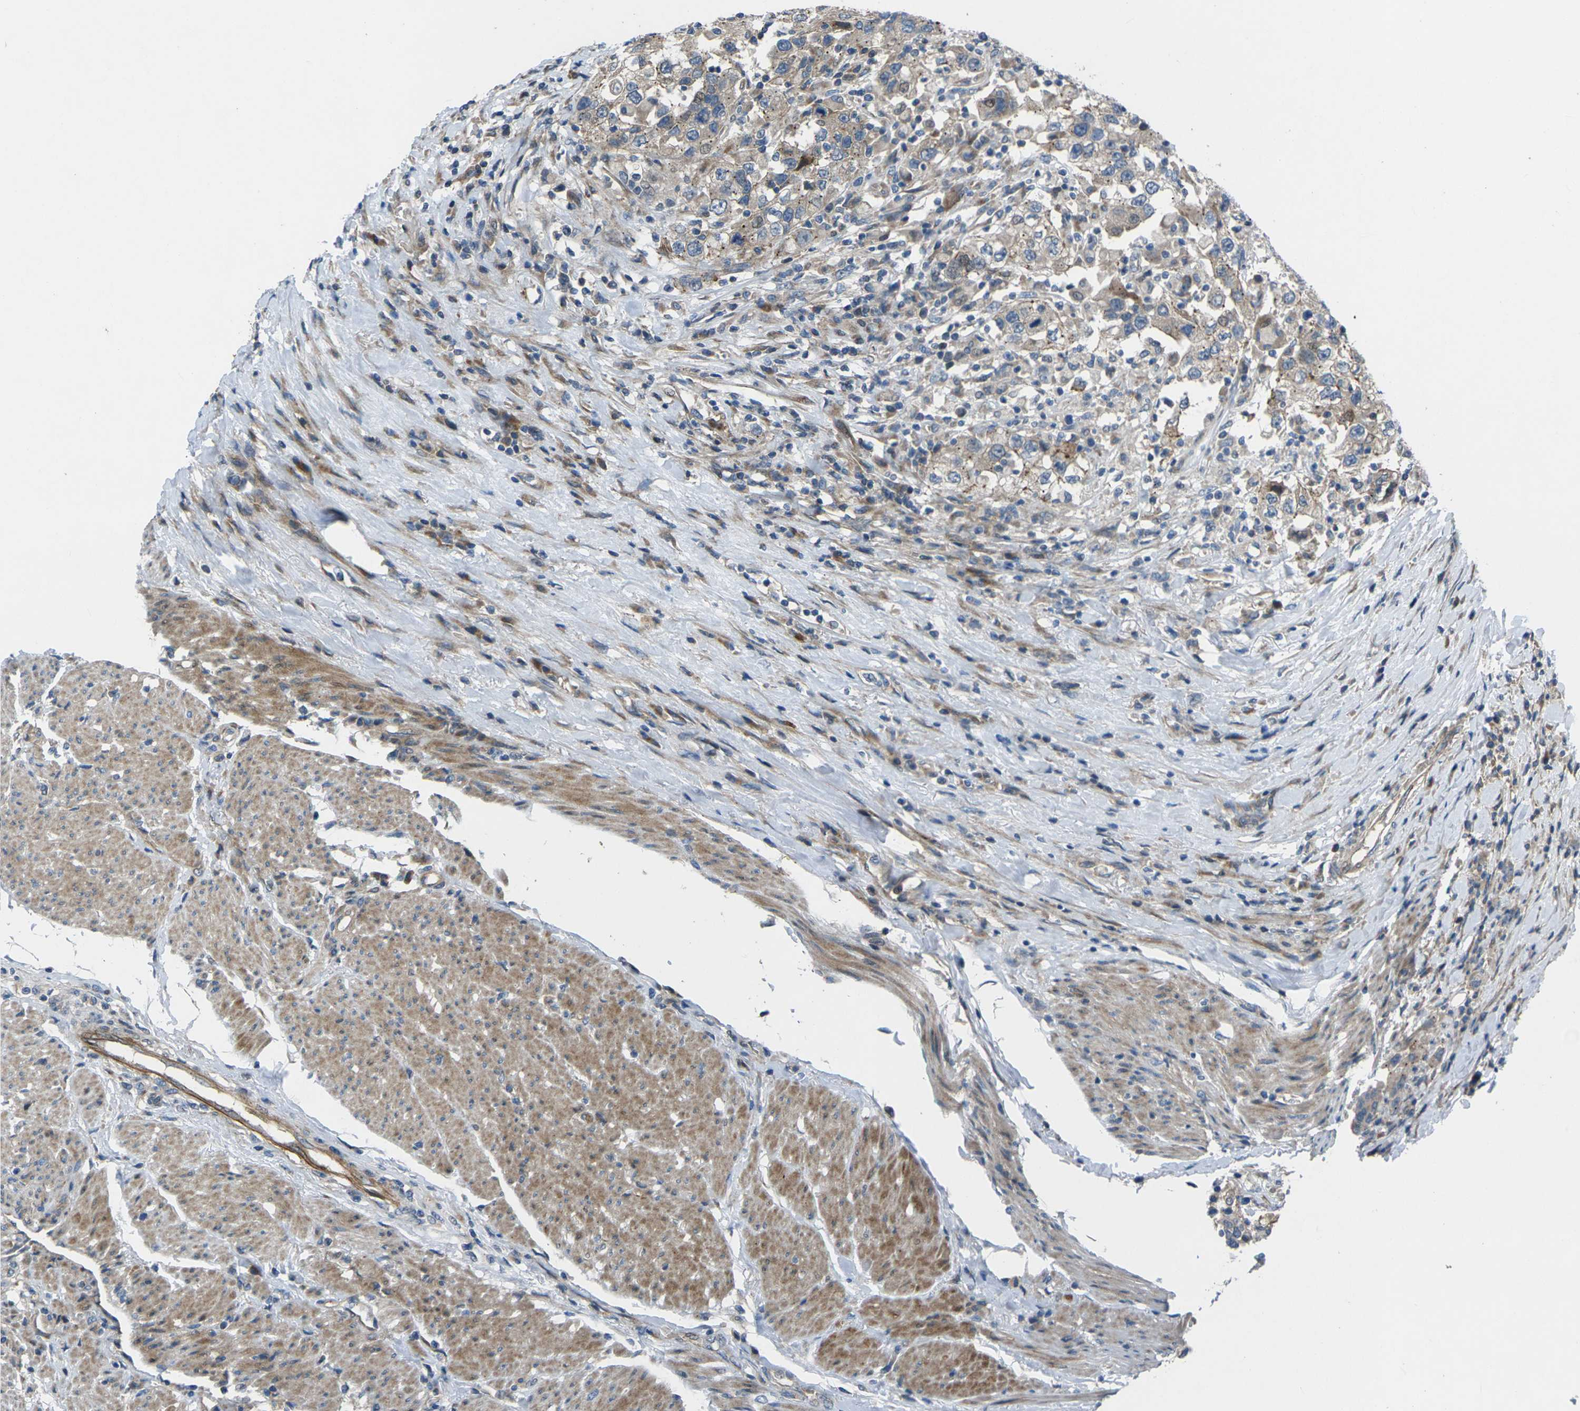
{"staining": {"intensity": "weak", "quantity": ">75%", "location": "cytoplasmic/membranous"}, "tissue": "urothelial cancer", "cell_type": "Tumor cells", "image_type": "cancer", "snomed": [{"axis": "morphology", "description": "Urothelial carcinoma, High grade"}, {"axis": "topography", "description": "Urinary bladder"}], "caption": "A histopathology image of urothelial carcinoma (high-grade) stained for a protein shows weak cytoplasmic/membranous brown staining in tumor cells.", "gene": "EDNRA", "patient": {"sex": "female", "age": 80}}